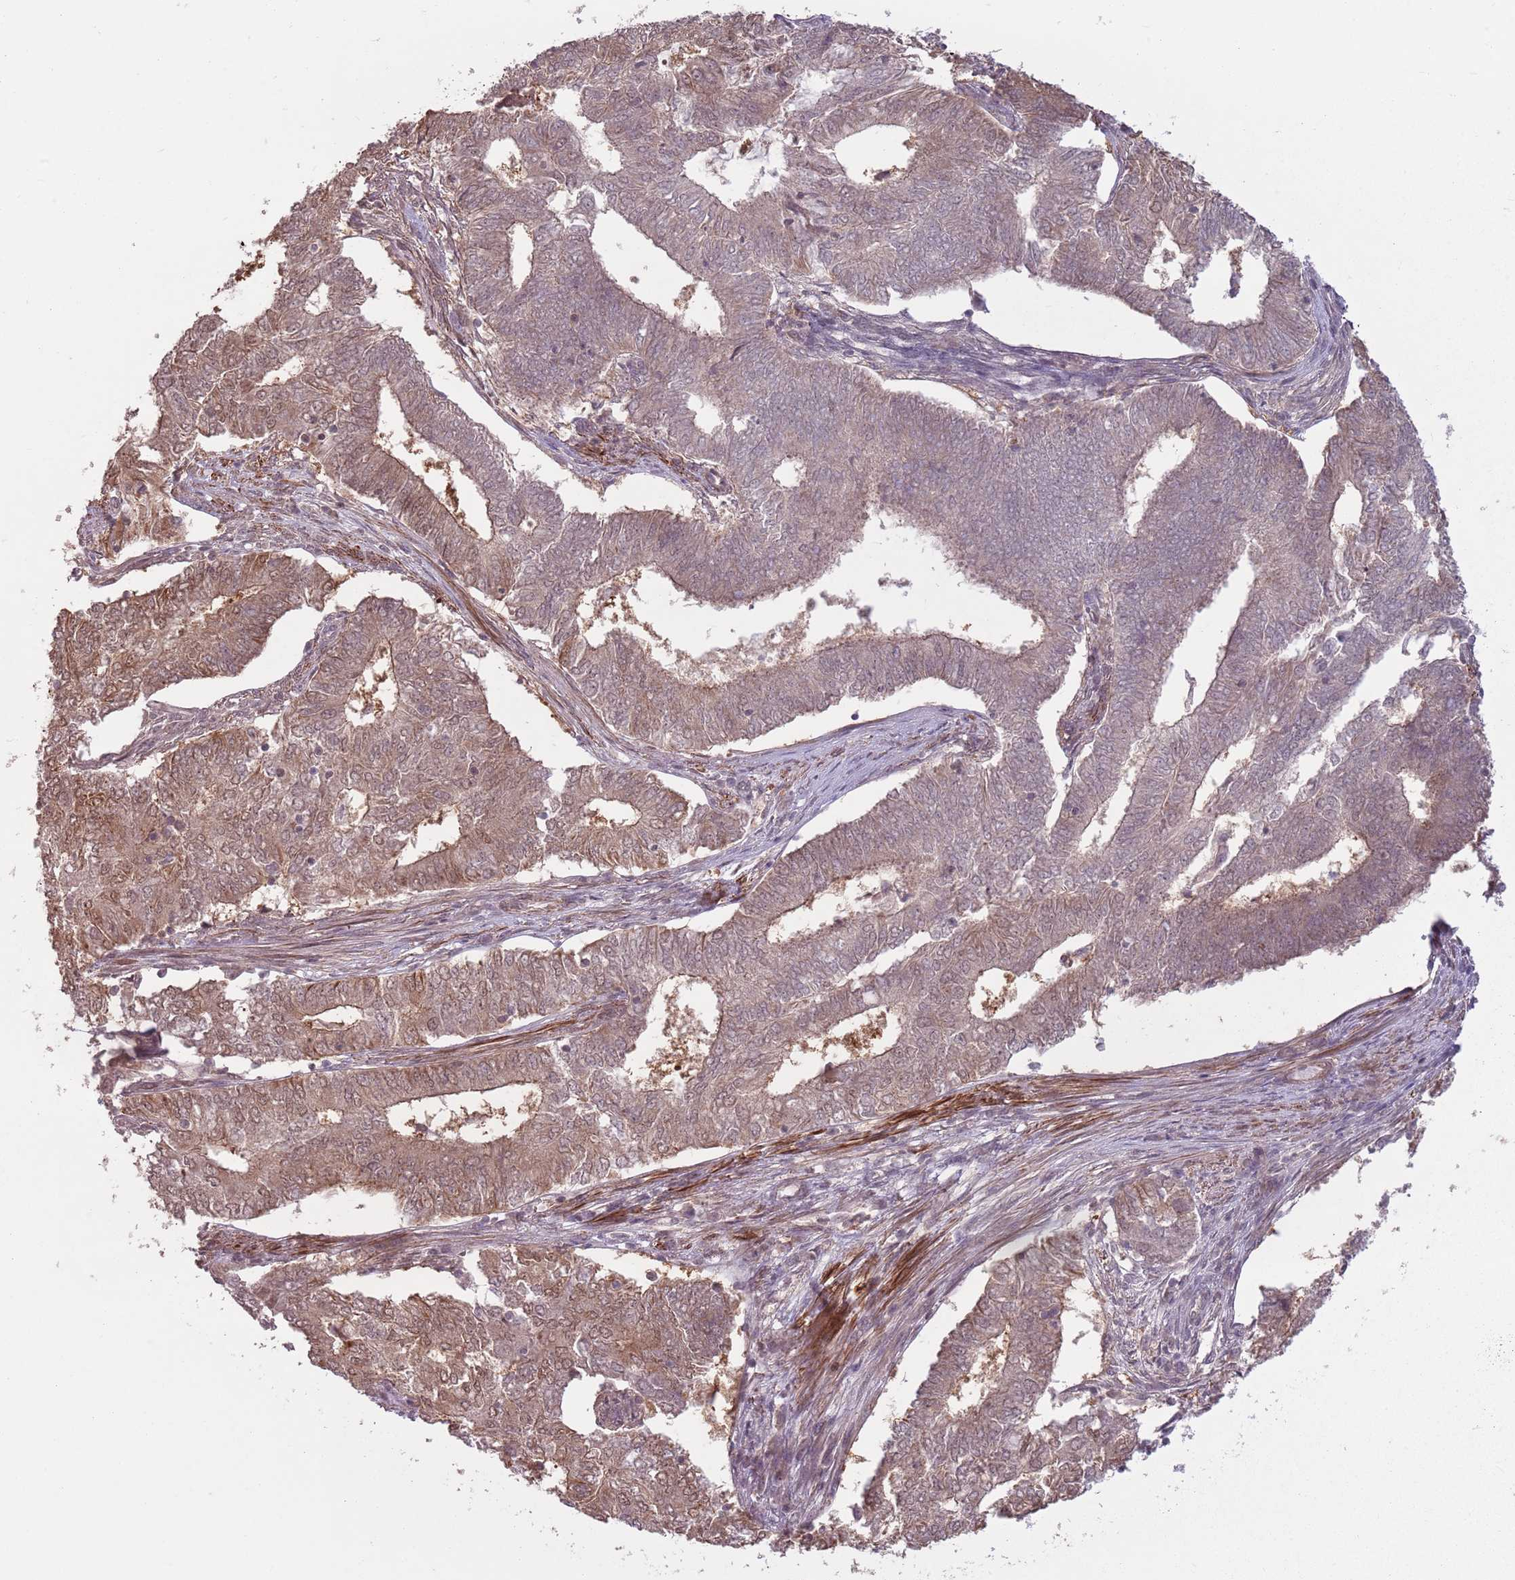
{"staining": {"intensity": "moderate", "quantity": "25%-75%", "location": "cytoplasmic/membranous,nuclear"}, "tissue": "endometrial cancer", "cell_type": "Tumor cells", "image_type": "cancer", "snomed": [{"axis": "morphology", "description": "Adenocarcinoma, NOS"}, {"axis": "topography", "description": "Endometrium"}], "caption": "Tumor cells reveal medium levels of moderate cytoplasmic/membranous and nuclear positivity in approximately 25%-75% of cells in adenocarcinoma (endometrial). The staining is performed using DAB brown chromogen to label protein expression. The nuclei are counter-stained blue using hematoxylin.", "gene": "CCDC154", "patient": {"sex": "female", "age": 62}}